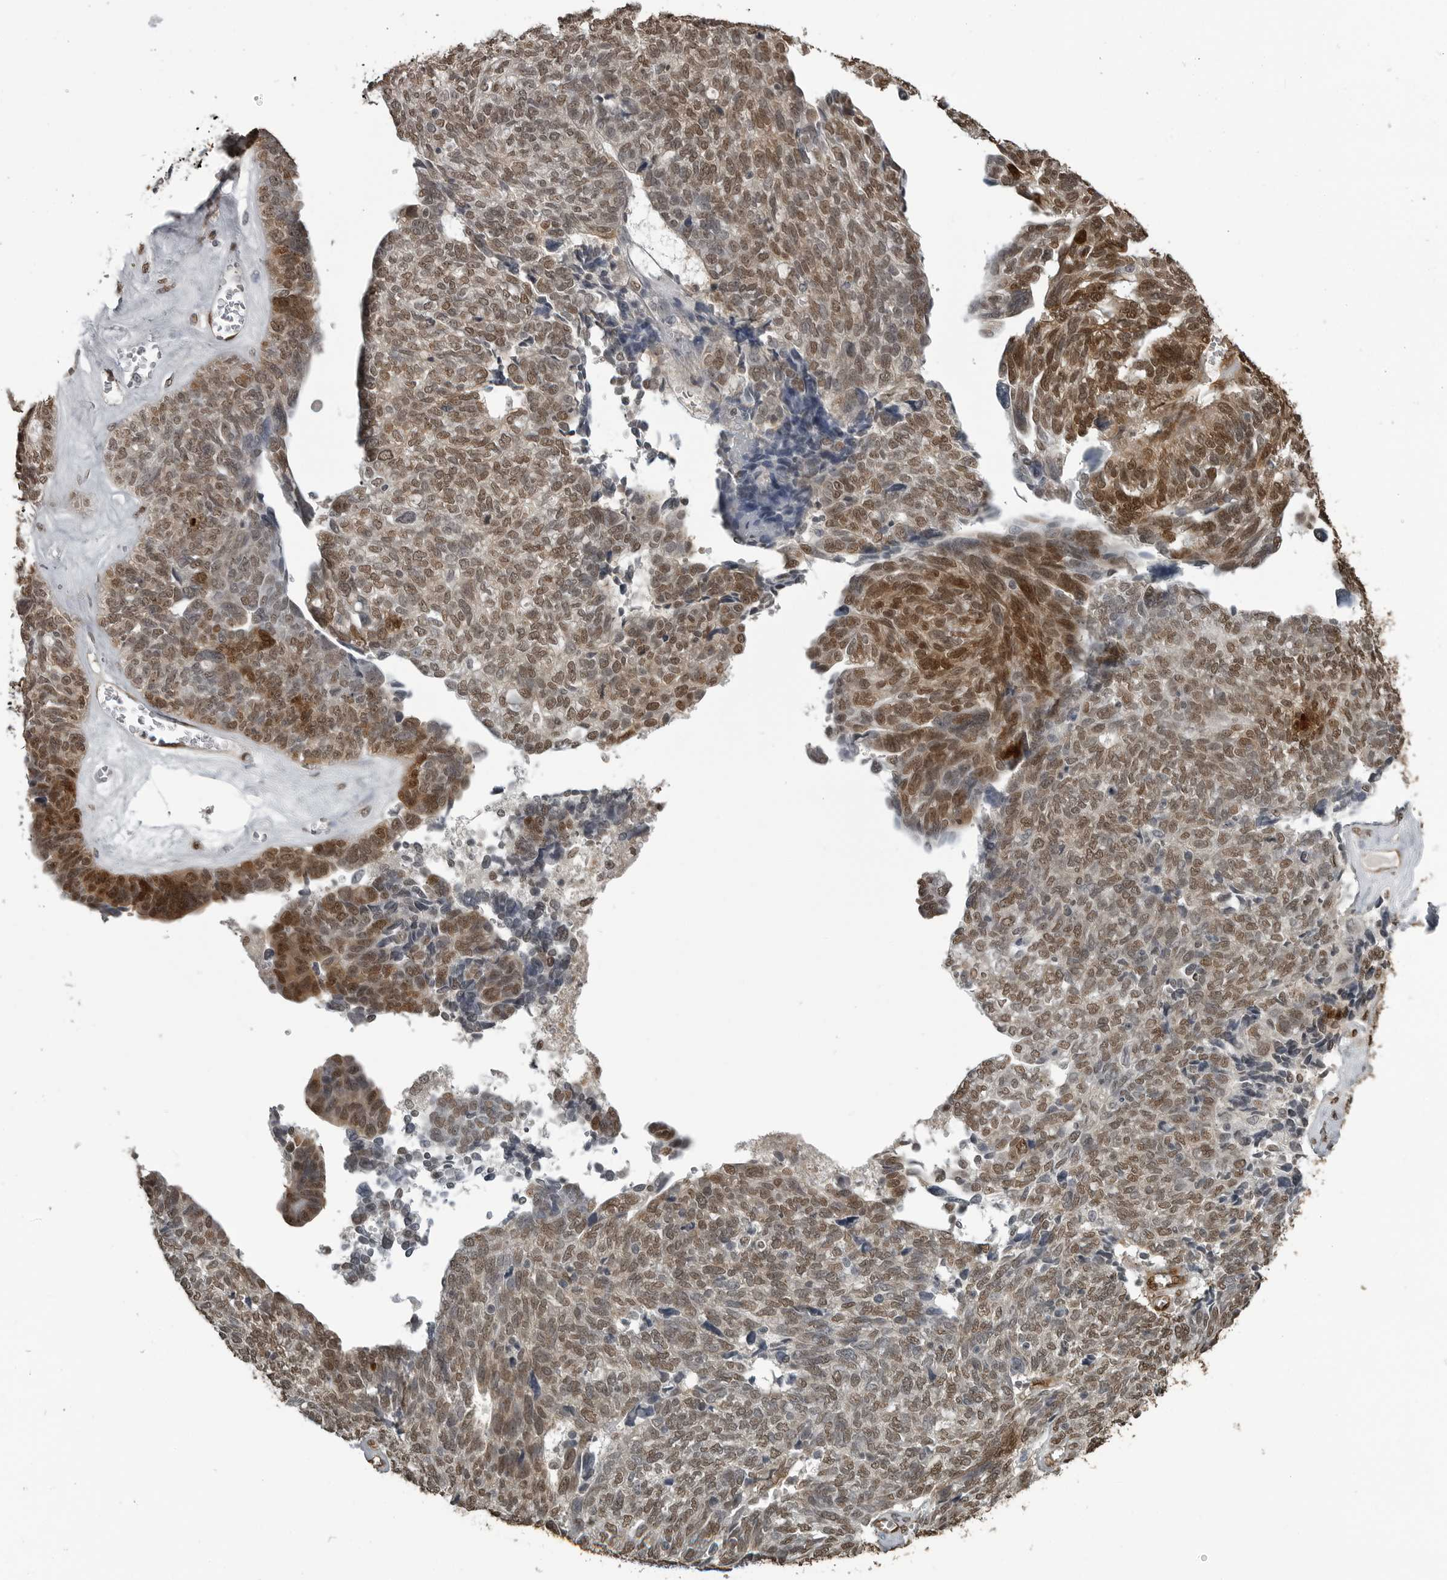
{"staining": {"intensity": "moderate", "quantity": ">75%", "location": "cytoplasmic/membranous,nuclear"}, "tissue": "ovarian cancer", "cell_type": "Tumor cells", "image_type": "cancer", "snomed": [{"axis": "morphology", "description": "Cystadenocarcinoma, serous, NOS"}, {"axis": "topography", "description": "Ovary"}], "caption": "Moderate cytoplasmic/membranous and nuclear protein expression is present in approximately >75% of tumor cells in ovarian cancer.", "gene": "SMAD2", "patient": {"sex": "female", "age": 79}}